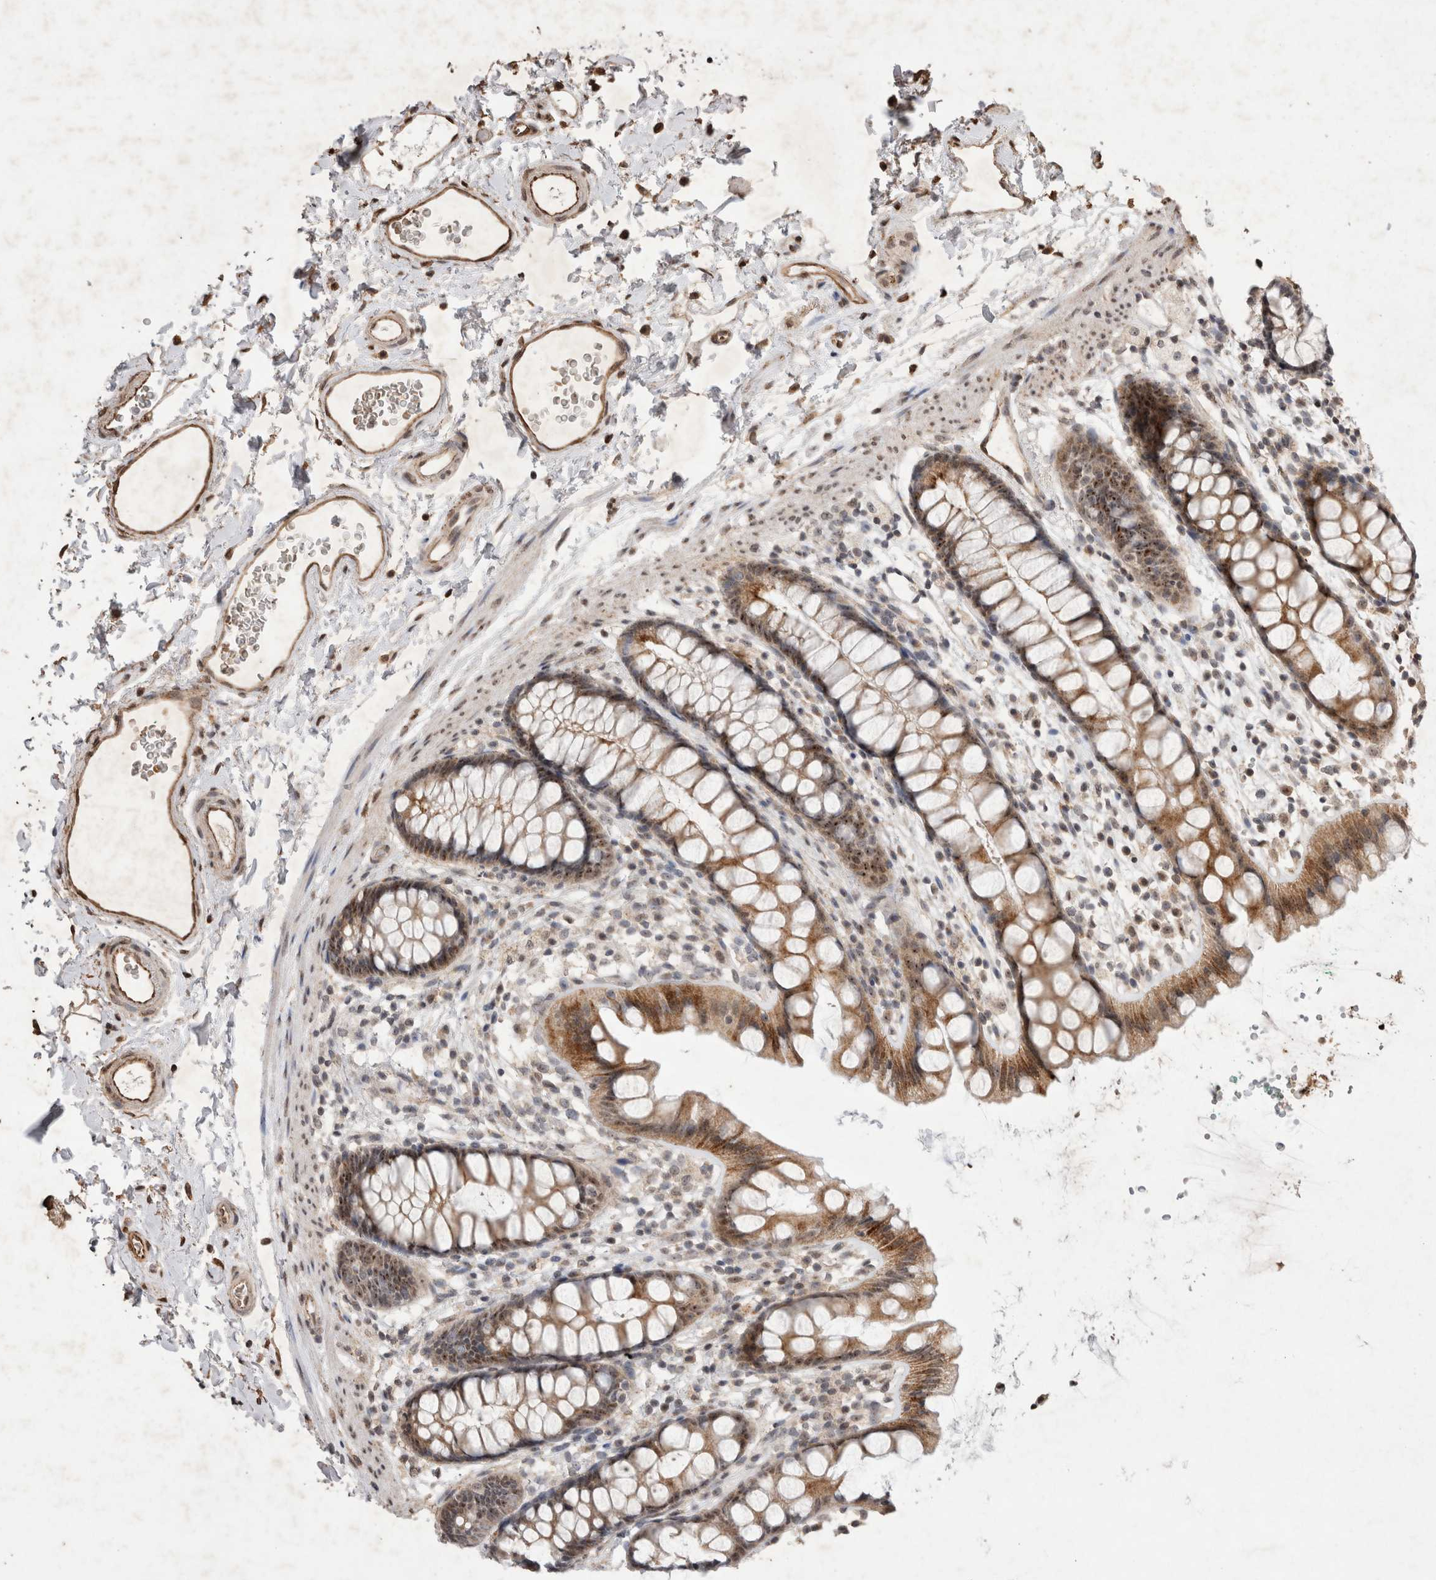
{"staining": {"intensity": "moderate", "quantity": ">75%", "location": "cytoplasmic/membranous,nuclear"}, "tissue": "rectum", "cell_type": "Glandular cells", "image_type": "normal", "snomed": [{"axis": "morphology", "description": "Normal tissue, NOS"}, {"axis": "topography", "description": "Rectum"}], "caption": "Moderate cytoplasmic/membranous,nuclear positivity is present in approximately >75% of glandular cells in normal rectum. Immunohistochemistry (ihc) stains the protein of interest in brown and the nuclei are stained blue.", "gene": "STK11", "patient": {"sex": "female", "age": 65}}